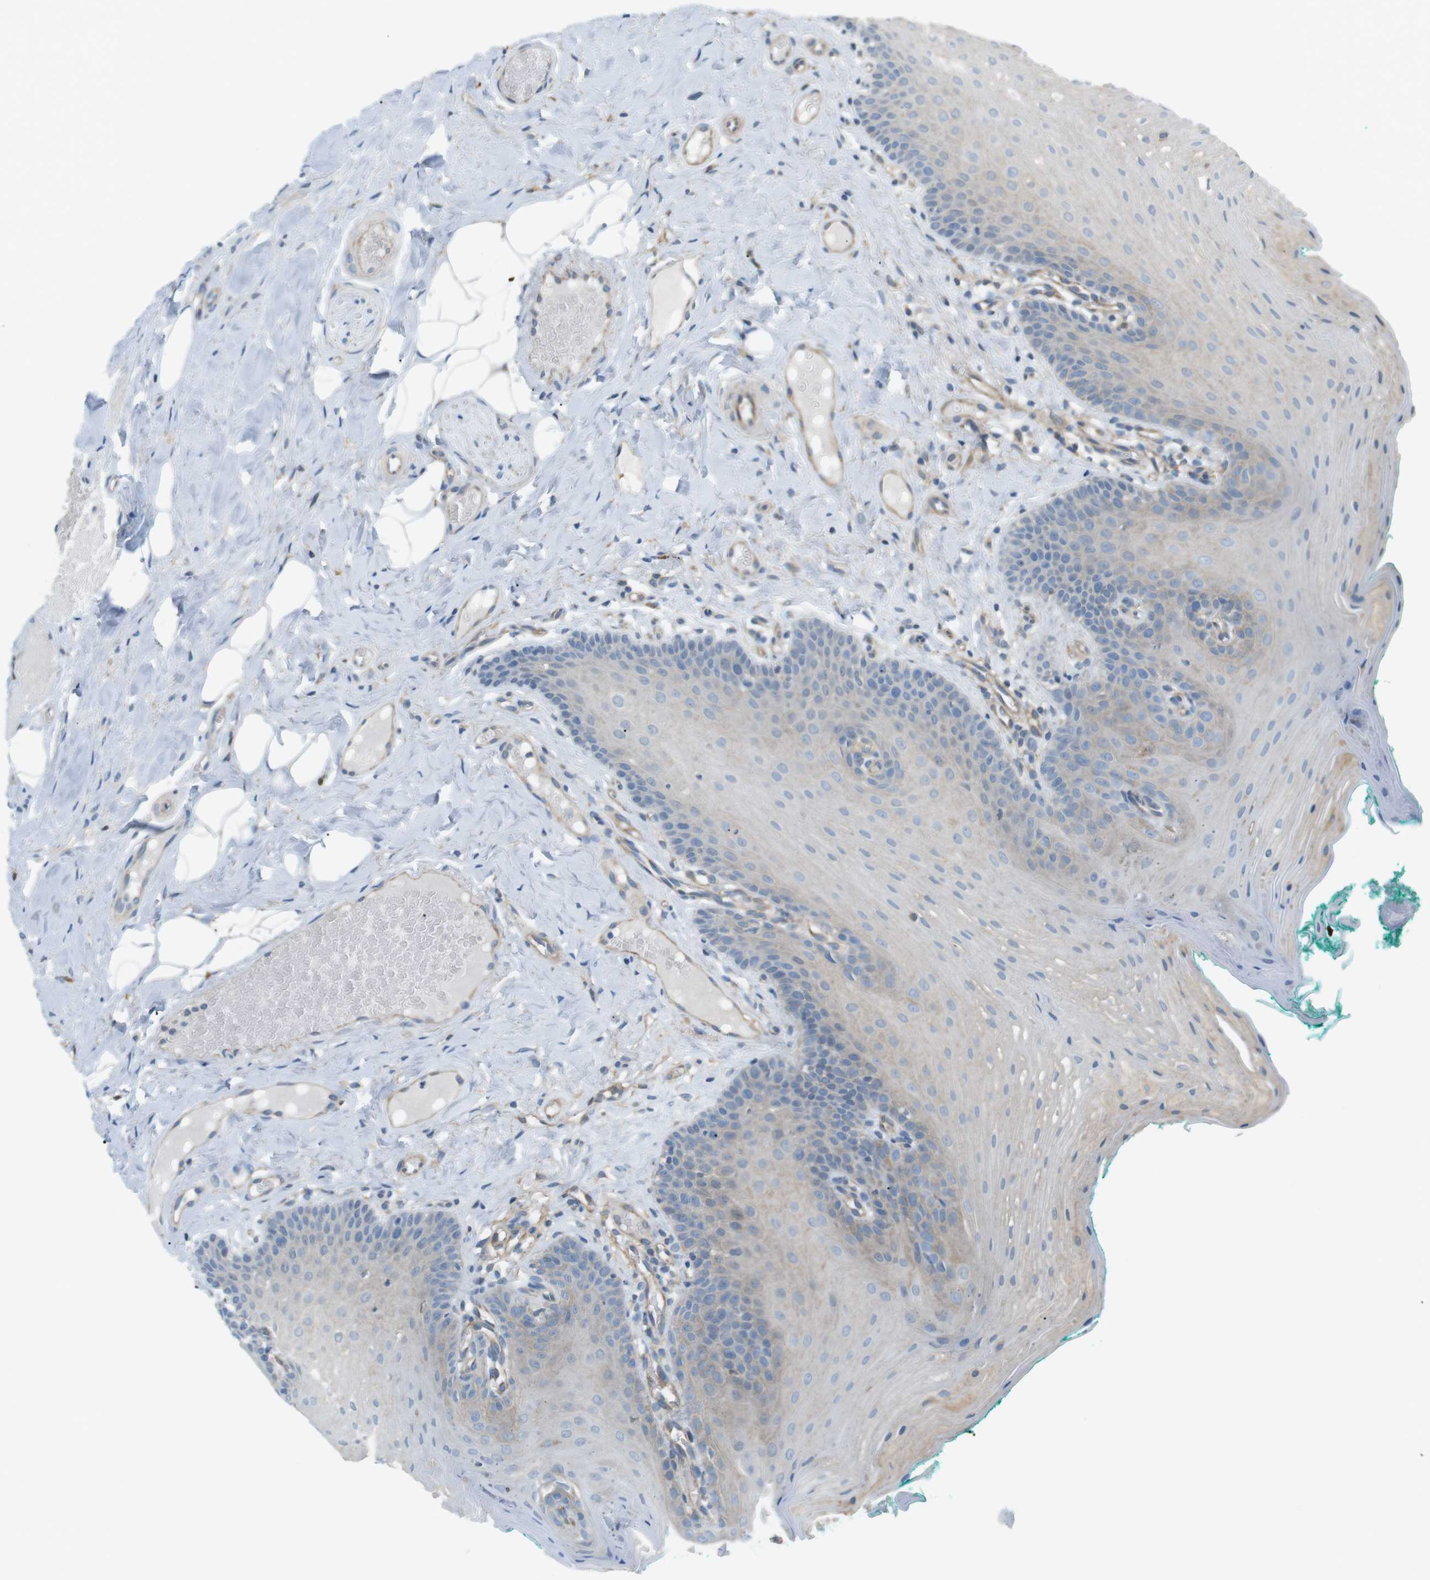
{"staining": {"intensity": "weak", "quantity": "25%-75%", "location": "cytoplasmic/membranous"}, "tissue": "oral mucosa", "cell_type": "Squamous epithelial cells", "image_type": "normal", "snomed": [{"axis": "morphology", "description": "Normal tissue, NOS"}, {"axis": "topography", "description": "Oral tissue"}], "caption": "IHC micrograph of benign human oral mucosa stained for a protein (brown), which demonstrates low levels of weak cytoplasmic/membranous staining in about 25%-75% of squamous epithelial cells.", "gene": "PEPD", "patient": {"sex": "male", "age": 58}}